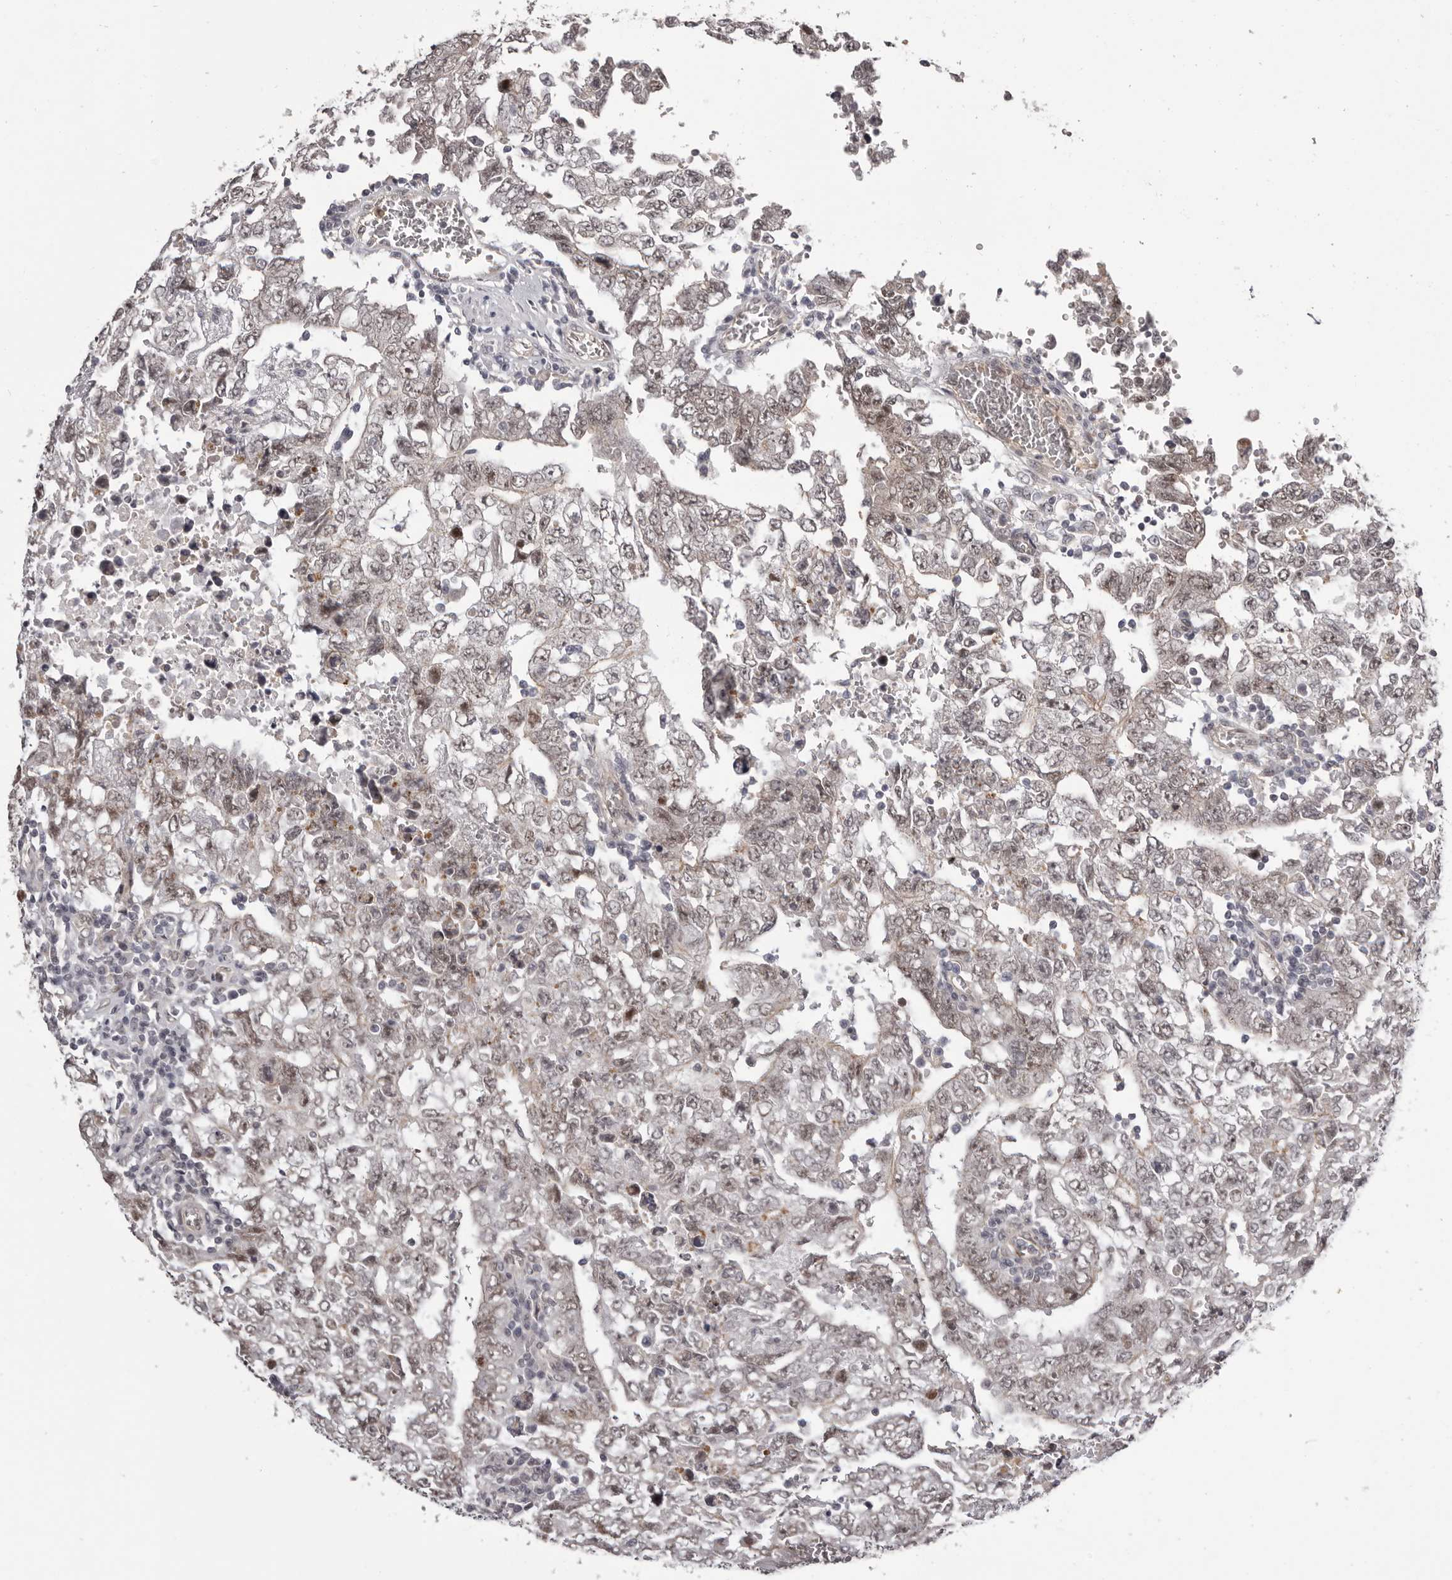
{"staining": {"intensity": "weak", "quantity": ">75%", "location": "nuclear"}, "tissue": "testis cancer", "cell_type": "Tumor cells", "image_type": "cancer", "snomed": [{"axis": "morphology", "description": "Carcinoma, Embryonal, NOS"}, {"axis": "topography", "description": "Testis"}], "caption": "A brown stain labels weak nuclear expression of a protein in testis embryonal carcinoma tumor cells.", "gene": "RNF2", "patient": {"sex": "male", "age": 26}}